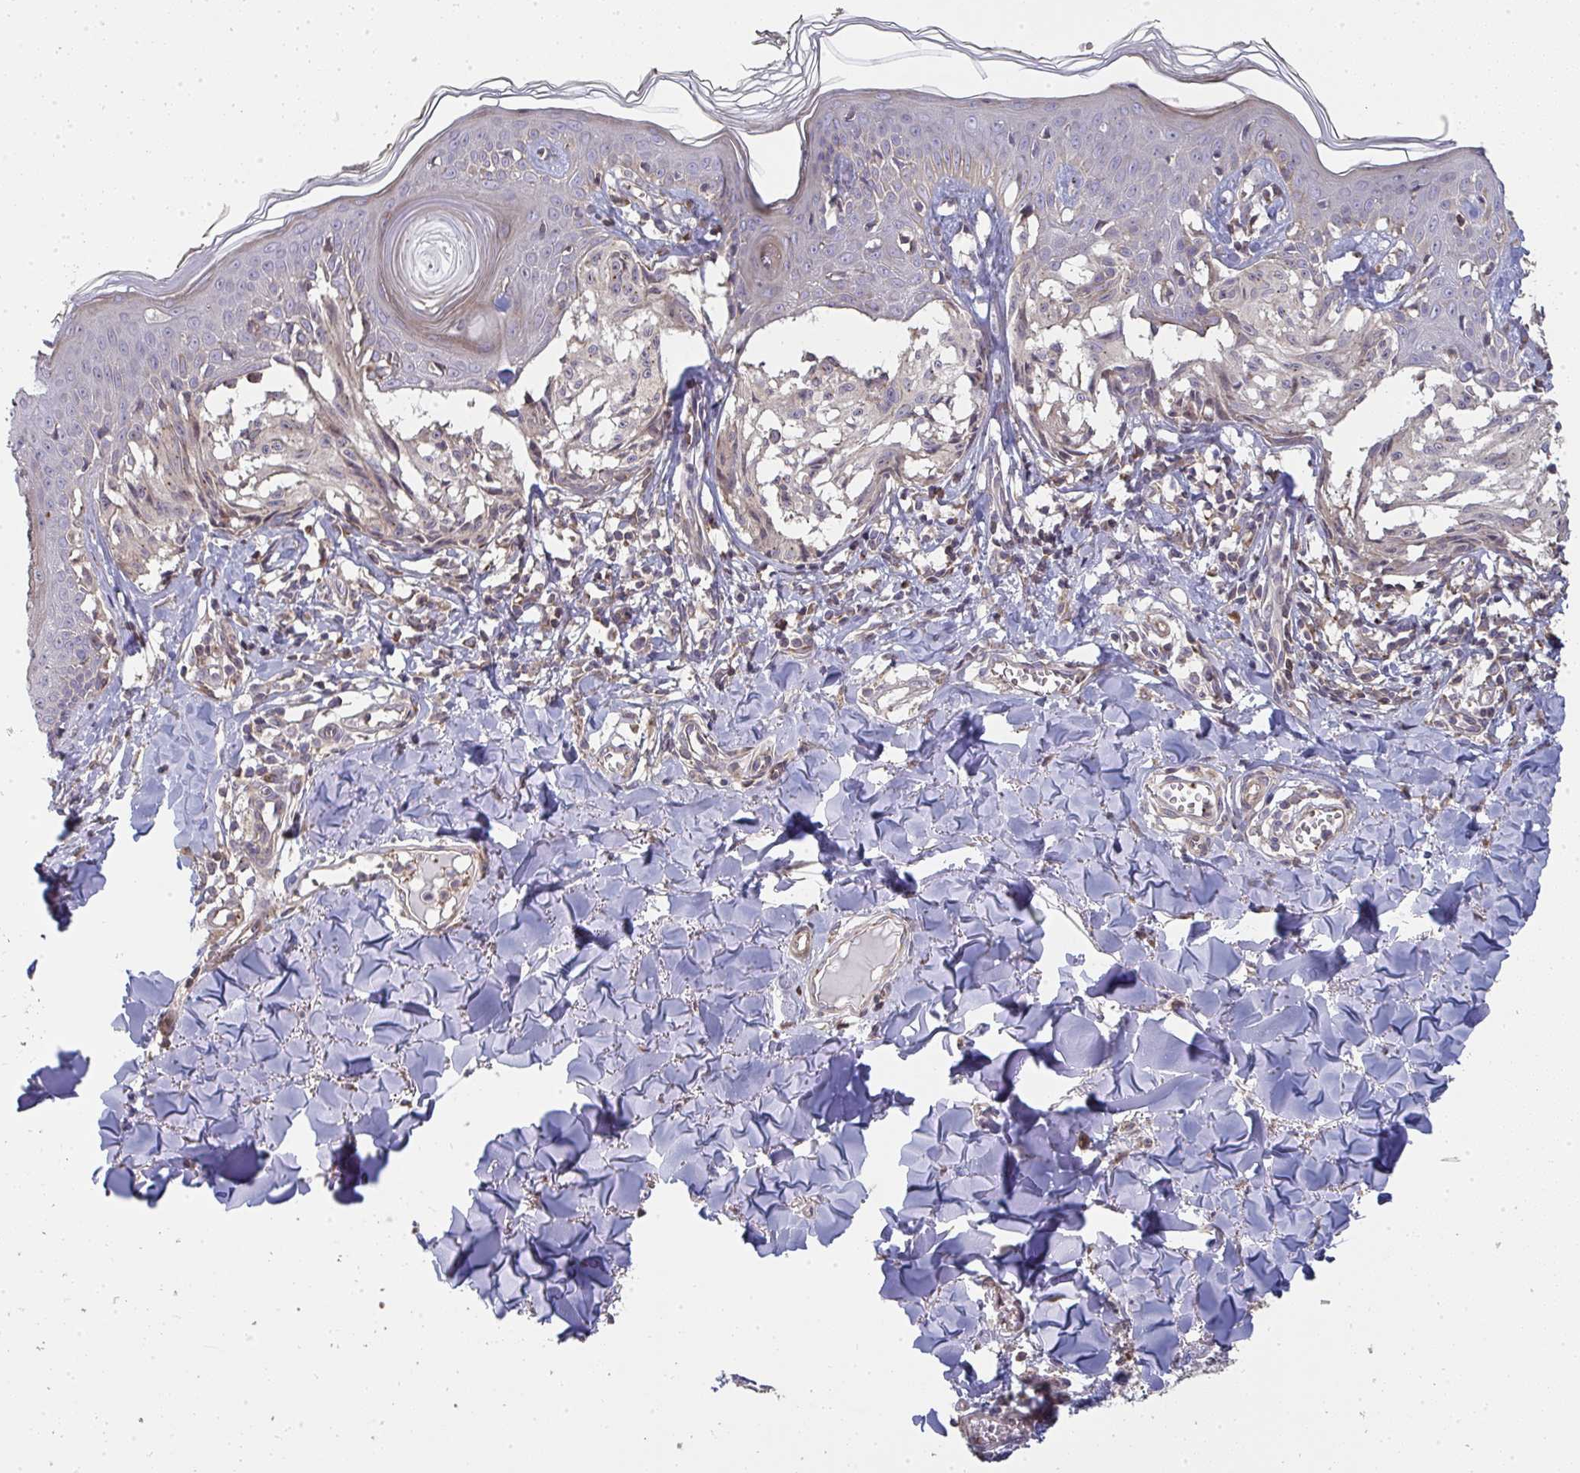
{"staining": {"intensity": "negative", "quantity": "none", "location": "none"}, "tissue": "melanoma", "cell_type": "Tumor cells", "image_type": "cancer", "snomed": [{"axis": "morphology", "description": "Malignant melanoma, NOS"}, {"axis": "topography", "description": "Skin"}], "caption": "An immunohistochemistry (IHC) photomicrograph of malignant melanoma is shown. There is no staining in tumor cells of malignant melanoma. Brightfield microscopy of immunohistochemistry stained with DAB (3,3'-diaminobenzidine) (brown) and hematoxylin (blue), captured at high magnification.", "gene": "ZFYVE28", "patient": {"sex": "female", "age": 43}}